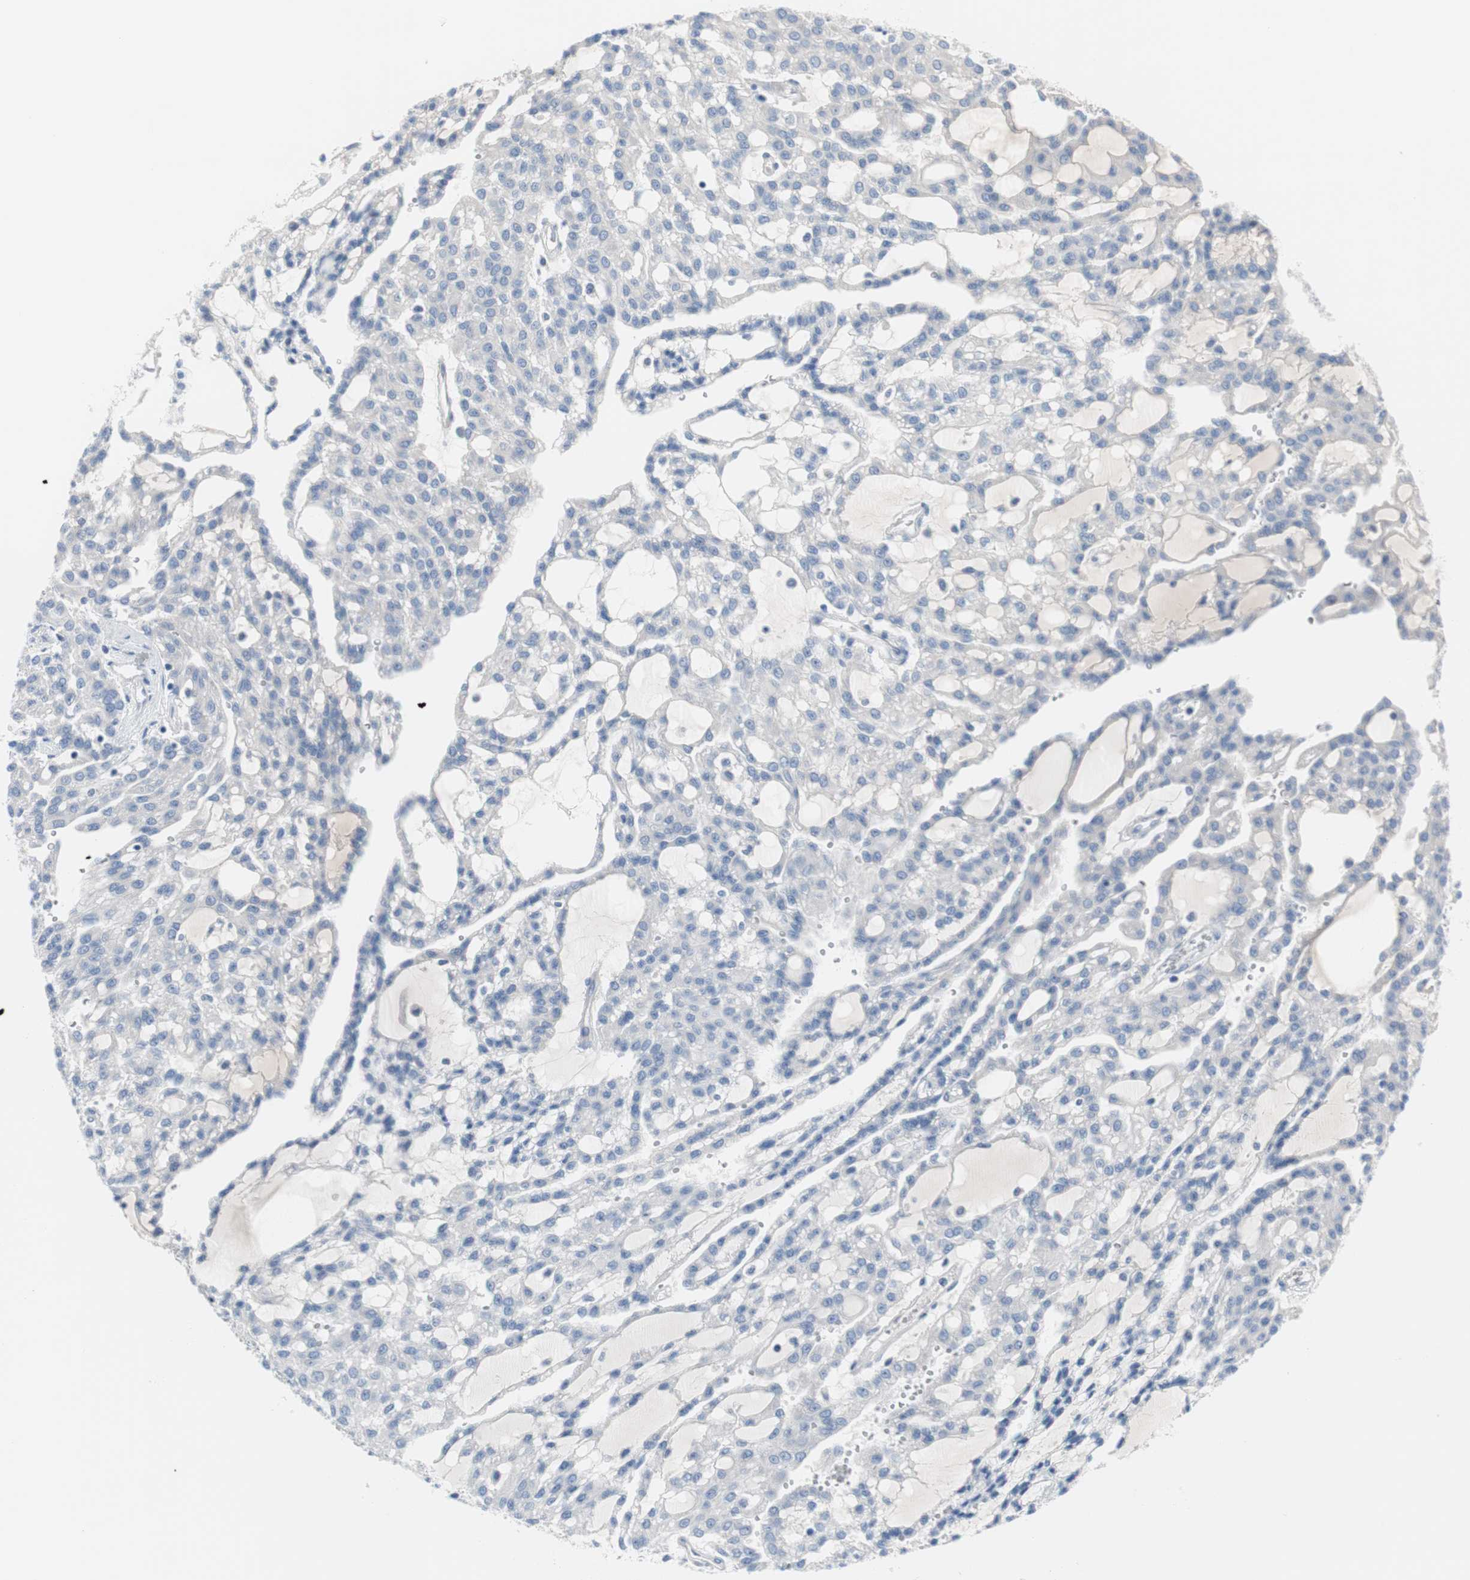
{"staining": {"intensity": "negative", "quantity": "none", "location": "none"}, "tissue": "renal cancer", "cell_type": "Tumor cells", "image_type": "cancer", "snomed": [{"axis": "morphology", "description": "Adenocarcinoma, NOS"}, {"axis": "topography", "description": "Kidney"}], "caption": "High magnification brightfield microscopy of adenocarcinoma (renal) stained with DAB (3,3'-diaminobenzidine) (brown) and counterstained with hematoxylin (blue): tumor cells show no significant positivity.", "gene": "KANSL1", "patient": {"sex": "male", "age": 63}}